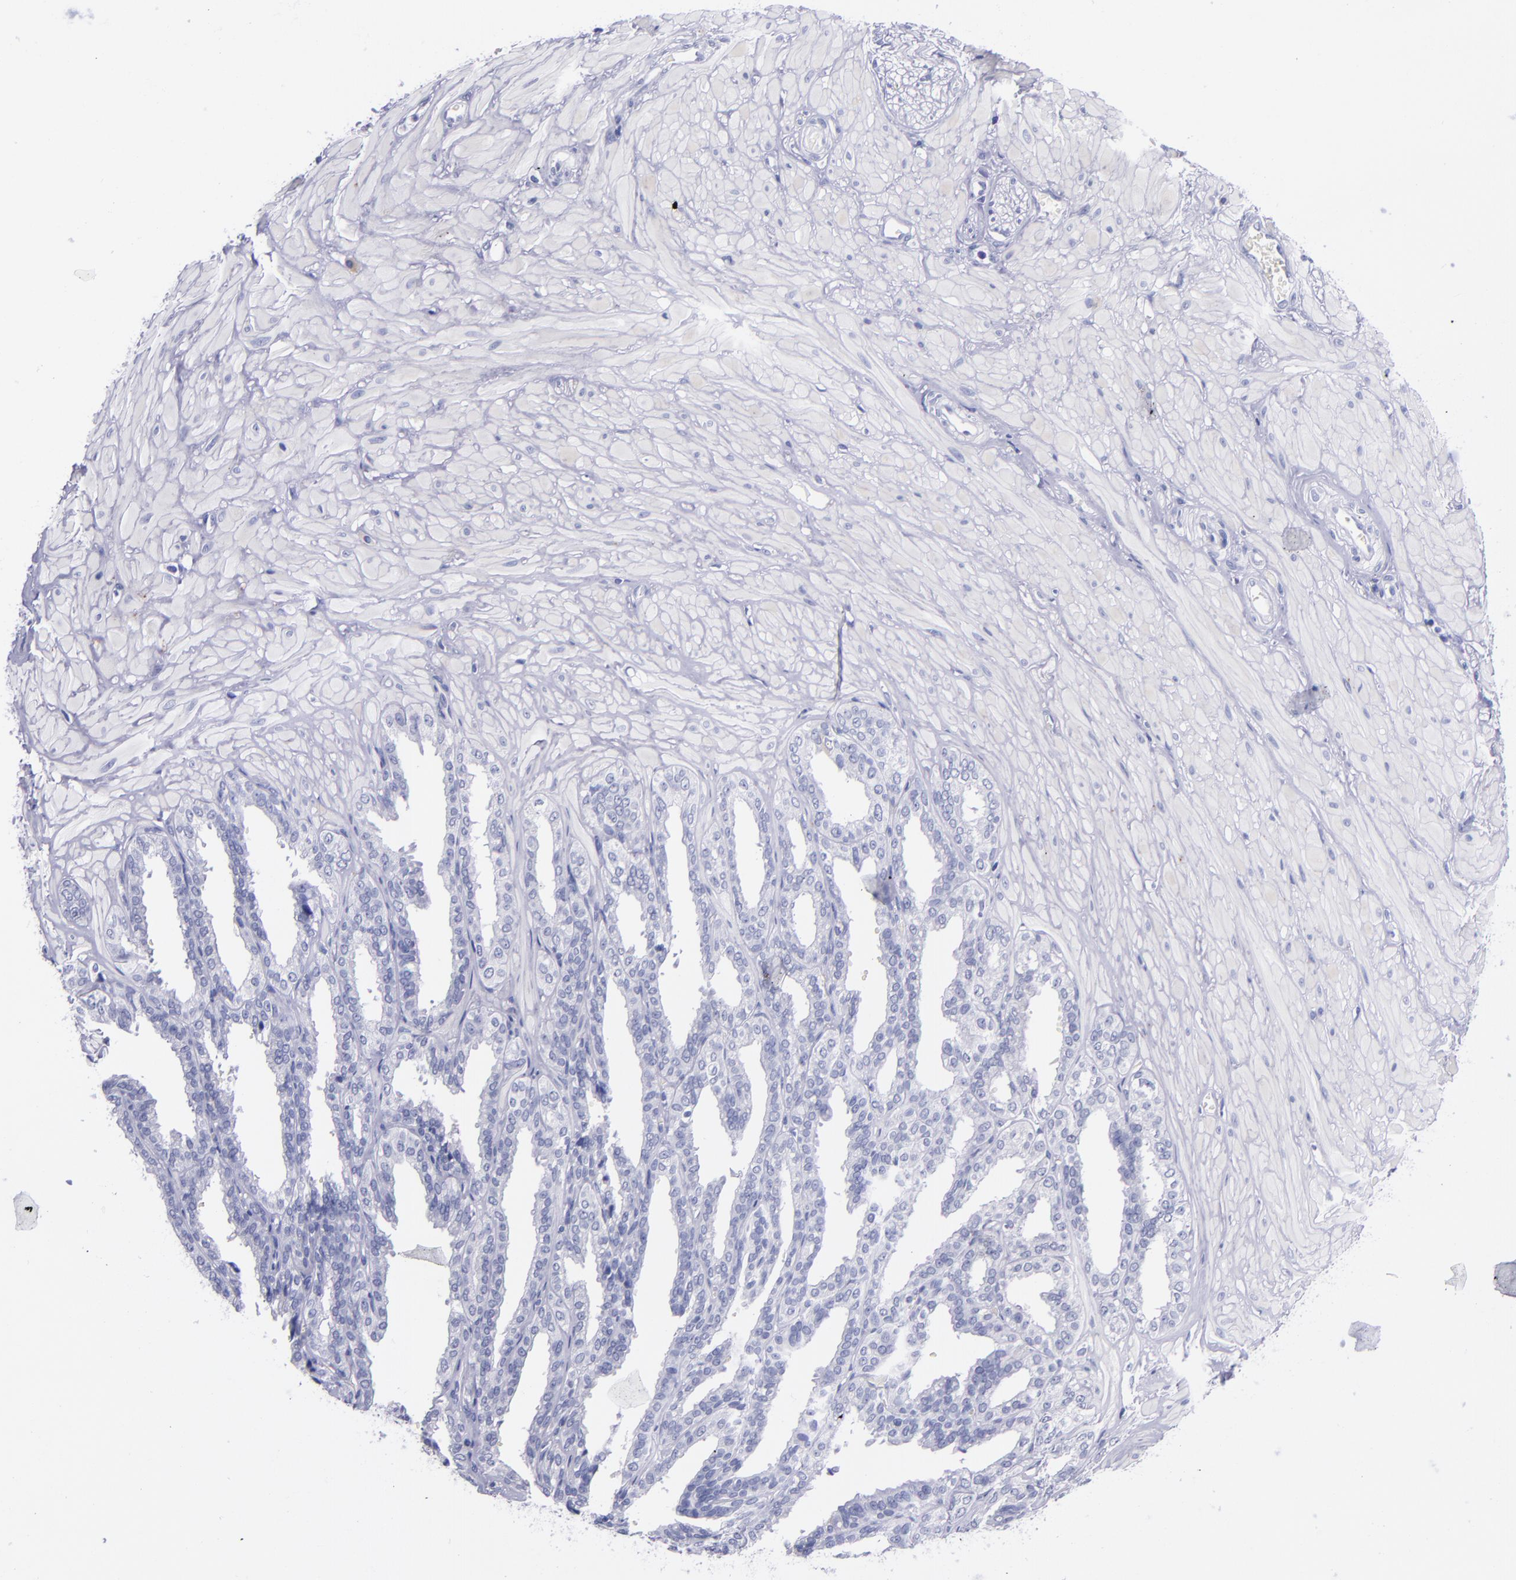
{"staining": {"intensity": "negative", "quantity": "none", "location": "none"}, "tissue": "seminal vesicle", "cell_type": "Glandular cells", "image_type": "normal", "snomed": [{"axis": "morphology", "description": "Normal tissue, NOS"}, {"axis": "topography", "description": "Seminal veicle"}], "caption": "This is an IHC image of unremarkable seminal vesicle. There is no positivity in glandular cells.", "gene": "SV2A", "patient": {"sex": "male", "age": 26}}